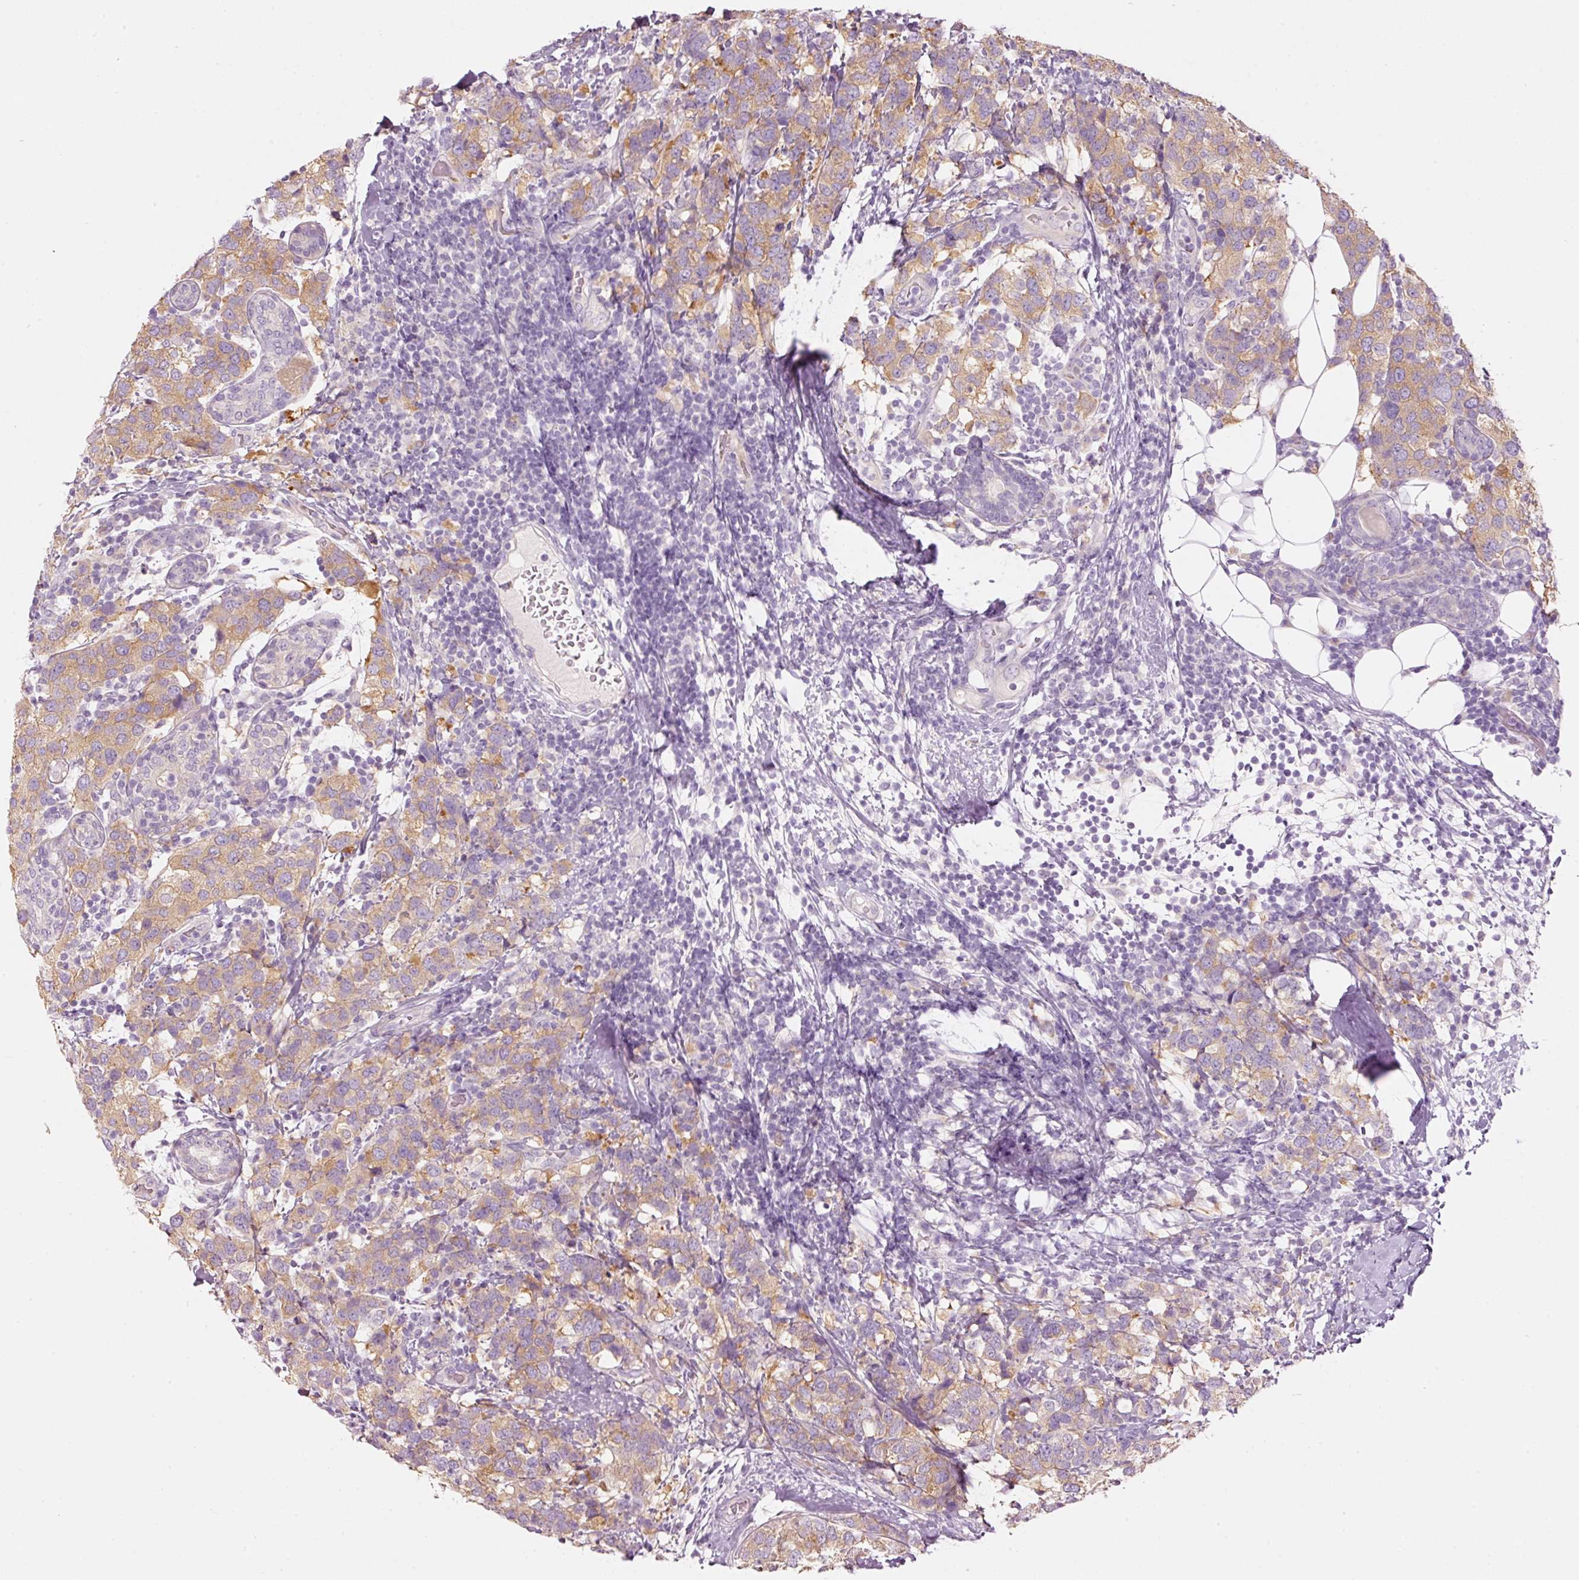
{"staining": {"intensity": "moderate", "quantity": ">75%", "location": "cytoplasmic/membranous"}, "tissue": "breast cancer", "cell_type": "Tumor cells", "image_type": "cancer", "snomed": [{"axis": "morphology", "description": "Lobular carcinoma"}, {"axis": "topography", "description": "Breast"}], "caption": "IHC staining of breast lobular carcinoma, which demonstrates medium levels of moderate cytoplasmic/membranous expression in approximately >75% of tumor cells indicating moderate cytoplasmic/membranous protein staining. The staining was performed using DAB (3,3'-diaminobenzidine) (brown) for protein detection and nuclei were counterstained in hematoxylin (blue).", "gene": "PDXDC1", "patient": {"sex": "female", "age": 59}}